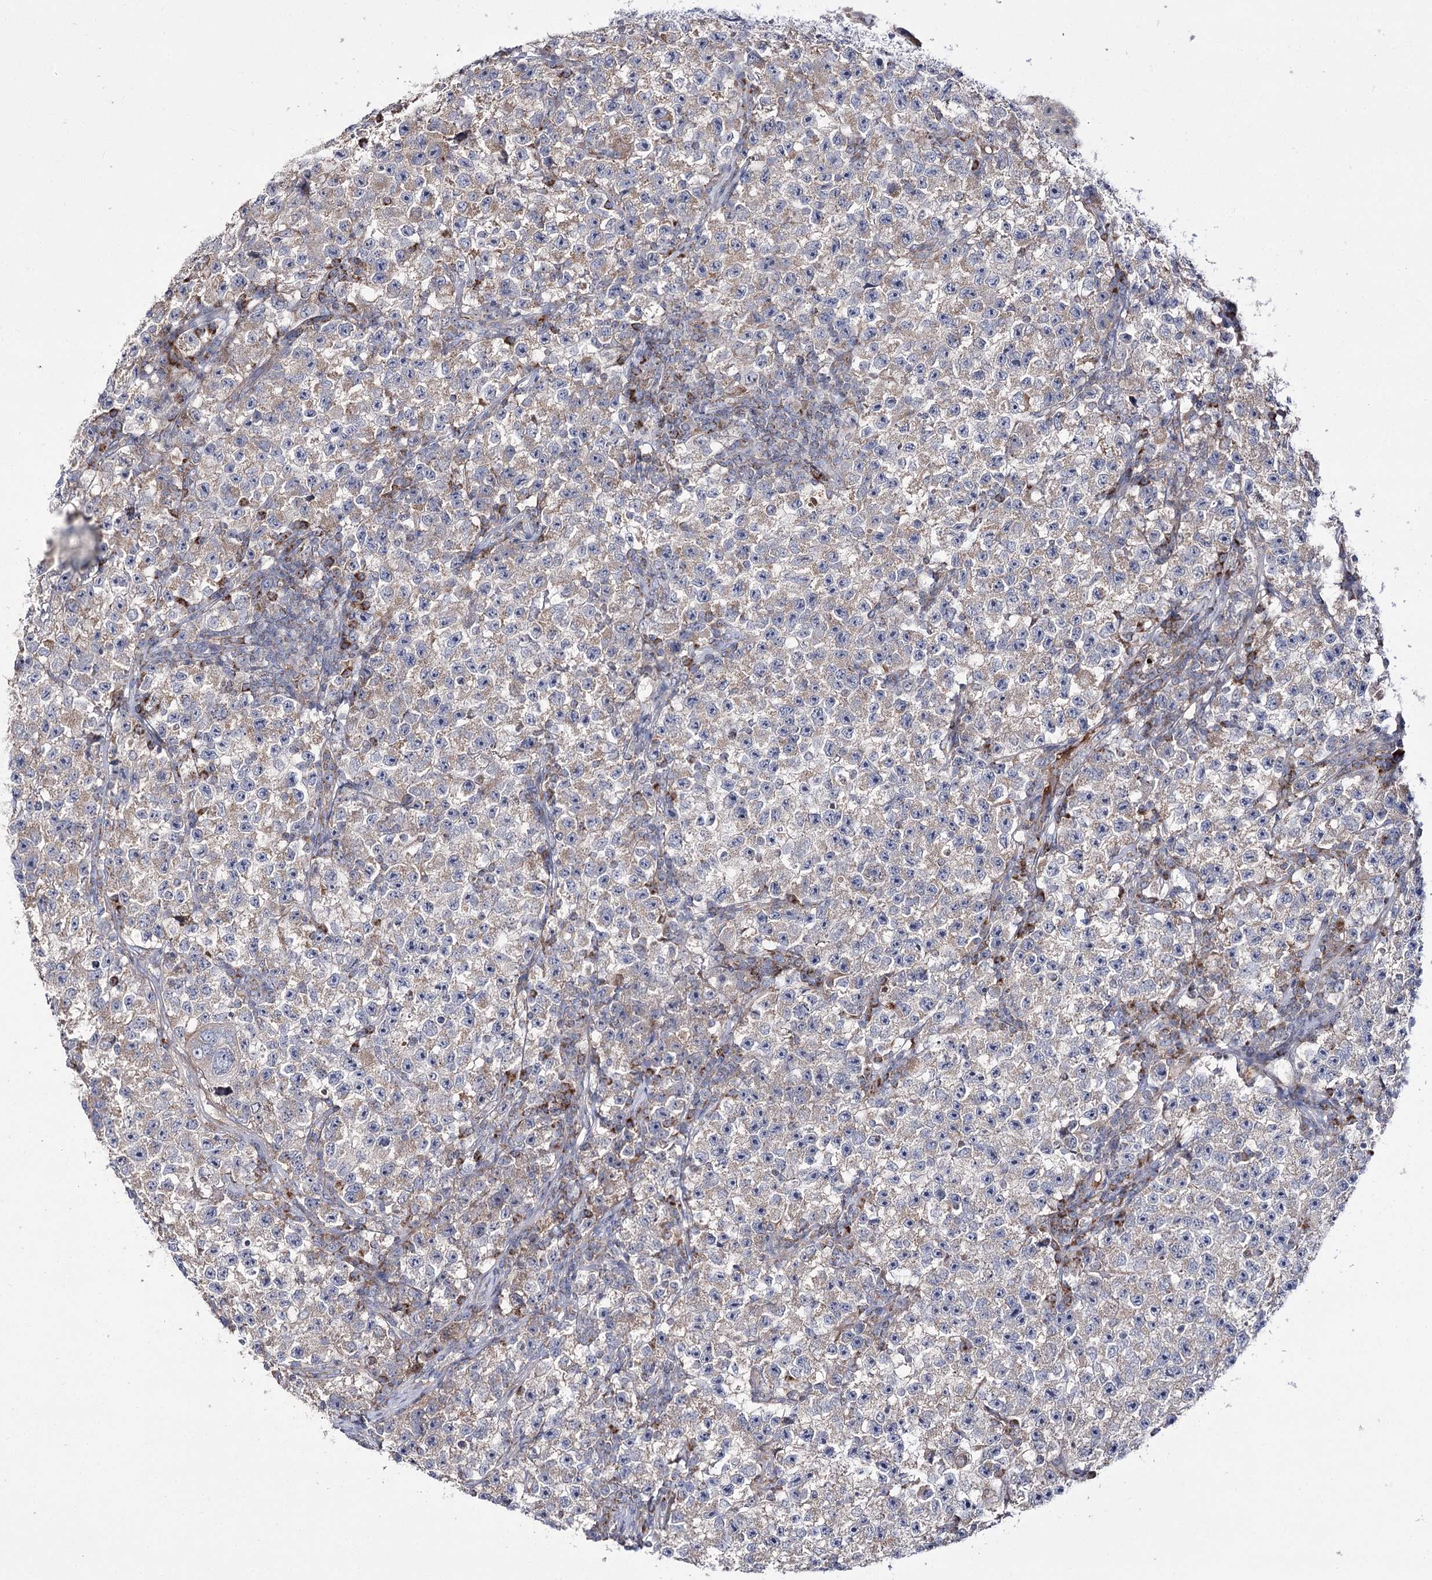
{"staining": {"intensity": "weak", "quantity": "<25%", "location": "cytoplasmic/membranous"}, "tissue": "testis cancer", "cell_type": "Tumor cells", "image_type": "cancer", "snomed": [{"axis": "morphology", "description": "Seminoma, NOS"}, {"axis": "topography", "description": "Testis"}], "caption": "Human testis cancer stained for a protein using immunohistochemistry exhibits no staining in tumor cells.", "gene": "NADK2", "patient": {"sex": "male", "age": 22}}